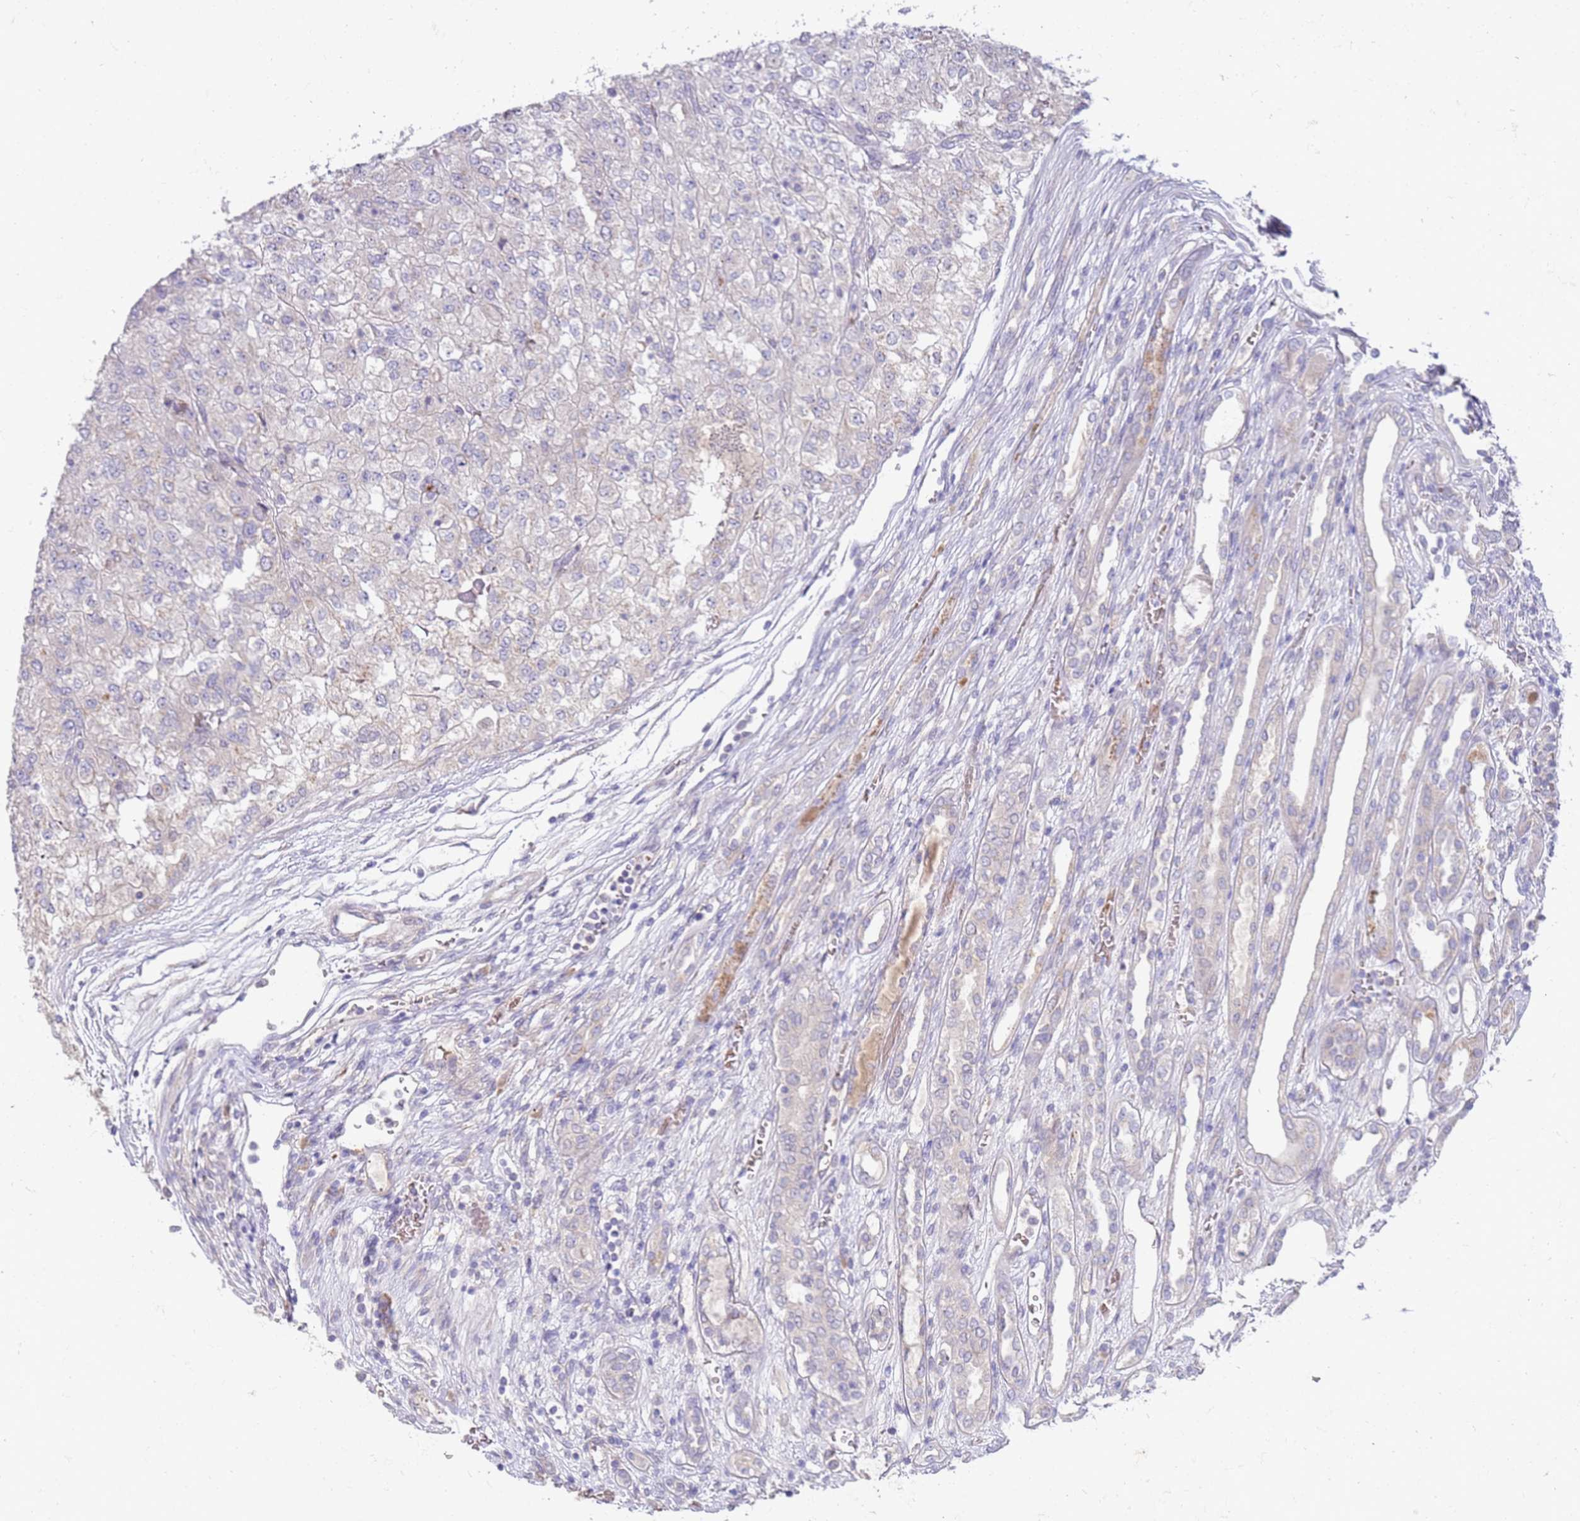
{"staining": {"intensity": "negative", "quantity": "none", "location": "none"}, "tissue": "renal cancer", "cell_type": "Tumor cells", "image_type": "cancer", "snomed": [{"axis": "morphology", "description": "Adenocarcinoma, NOS"}, {"axis": "topography", "description": "Kidney"}], "caption": "A histopathology image of adenocarcinoma (renal) stained for a protein displays no brown staining in tumor cells.", "gene": "NMUR2", "patient": {"sex": "female", "age": 54}}